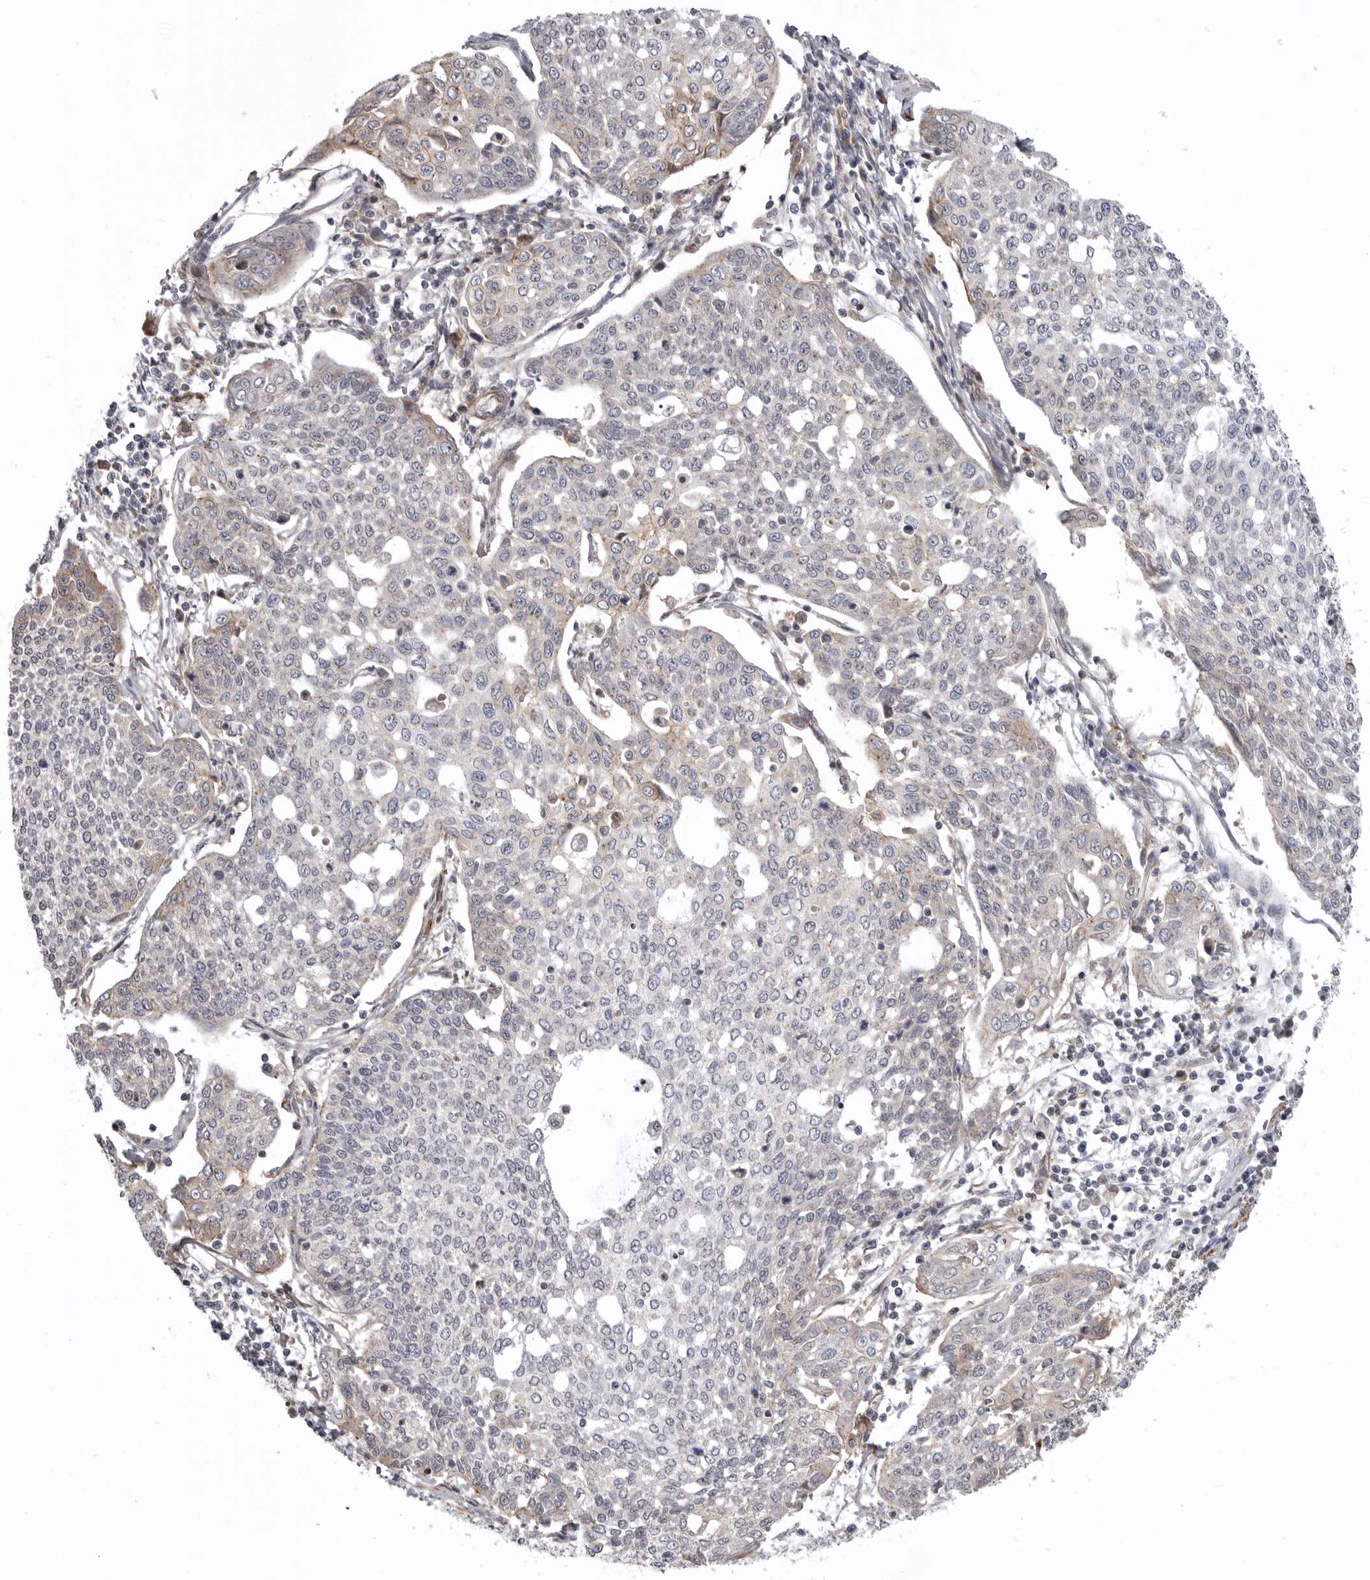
{"staining": {"intensity": "negative", "quantity": "none", "location": "none"}, "tissue": "cervical cancer", "cell_type": "Tumor cells", "image_type": "cancer", "snomed": [{"axis": "morphology", "description": "Squamous cell carcinoma, NOS"}, {"axis": "topography", "description": "Cervix"}], "caption": "Immunohistochemistry image of squamous cell carcinoma (cervical) stained for a protein (brown), which demonstrates no staining in tumor cells.", "gene": "SCP2", "patient": {"sex": "female", "age": 34}}